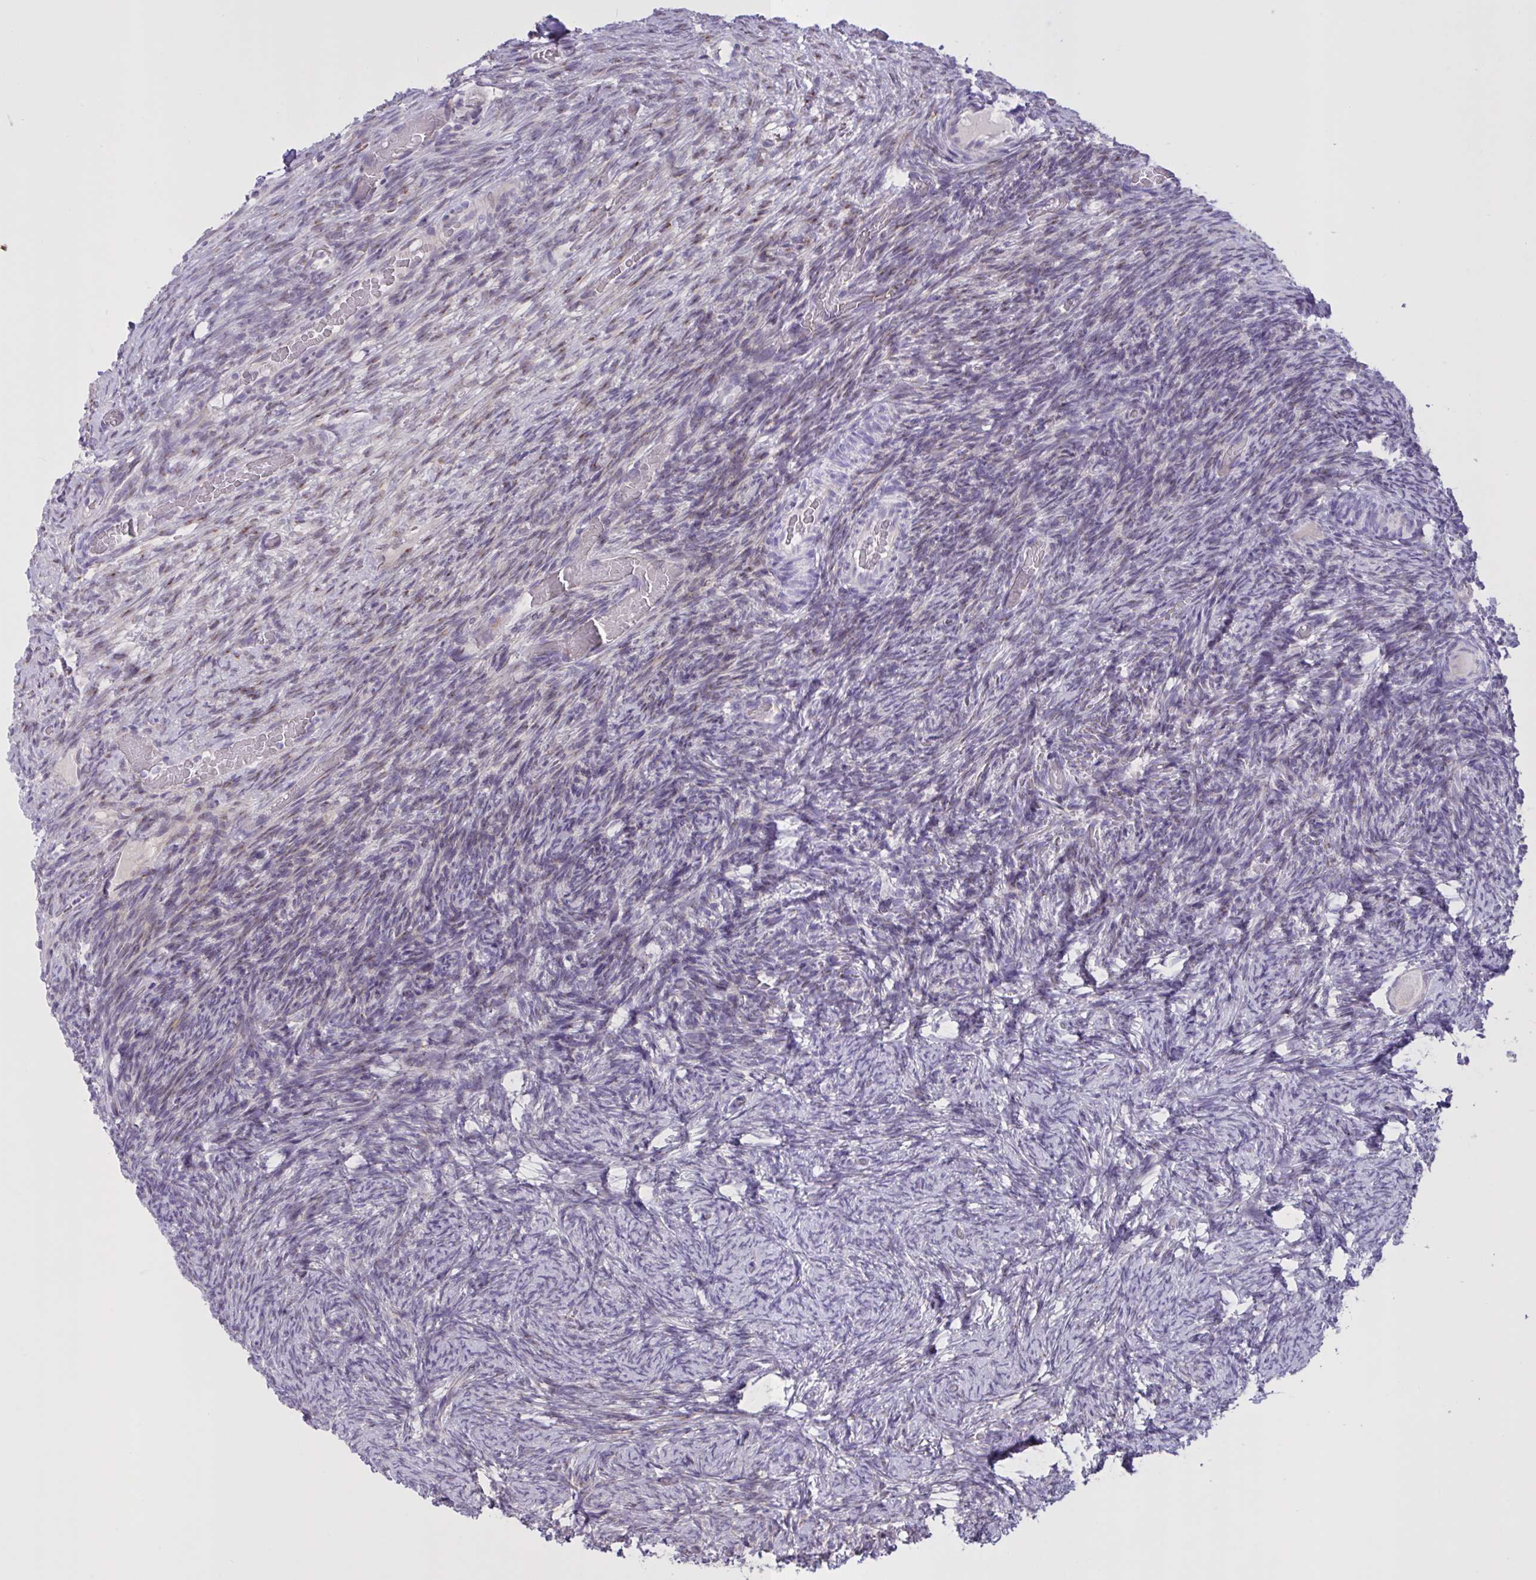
{"staining": {"intensity": "moderate", "quantity": "<25%", "location": "cytoplasmic/membranous"}, "tissue": "ovary", "cell_type": "Ovarian stroma cells", "image_type": "normal", "snomed": [{"axis": "morphology", "description": "Normal tissue, NOS"}, {"axis": "topography", "description": "Ovary"}], "caption": "Immunohistochemistry (IHC) (DAB (3,3'-diaminobenzidine)) staining of benign ovary exhibits moderate cytoplasmic/membranous protein staining in approximately <25% of ovarian stroma cells. Using DAB (3,3'-diaminobenzidine) (brown) and hematoxylin (blue) stains, captured at high magnification using brightfield microscopy.", "gene": "MRGPRX2", "patient": {"sex": "female", "age": 34}}